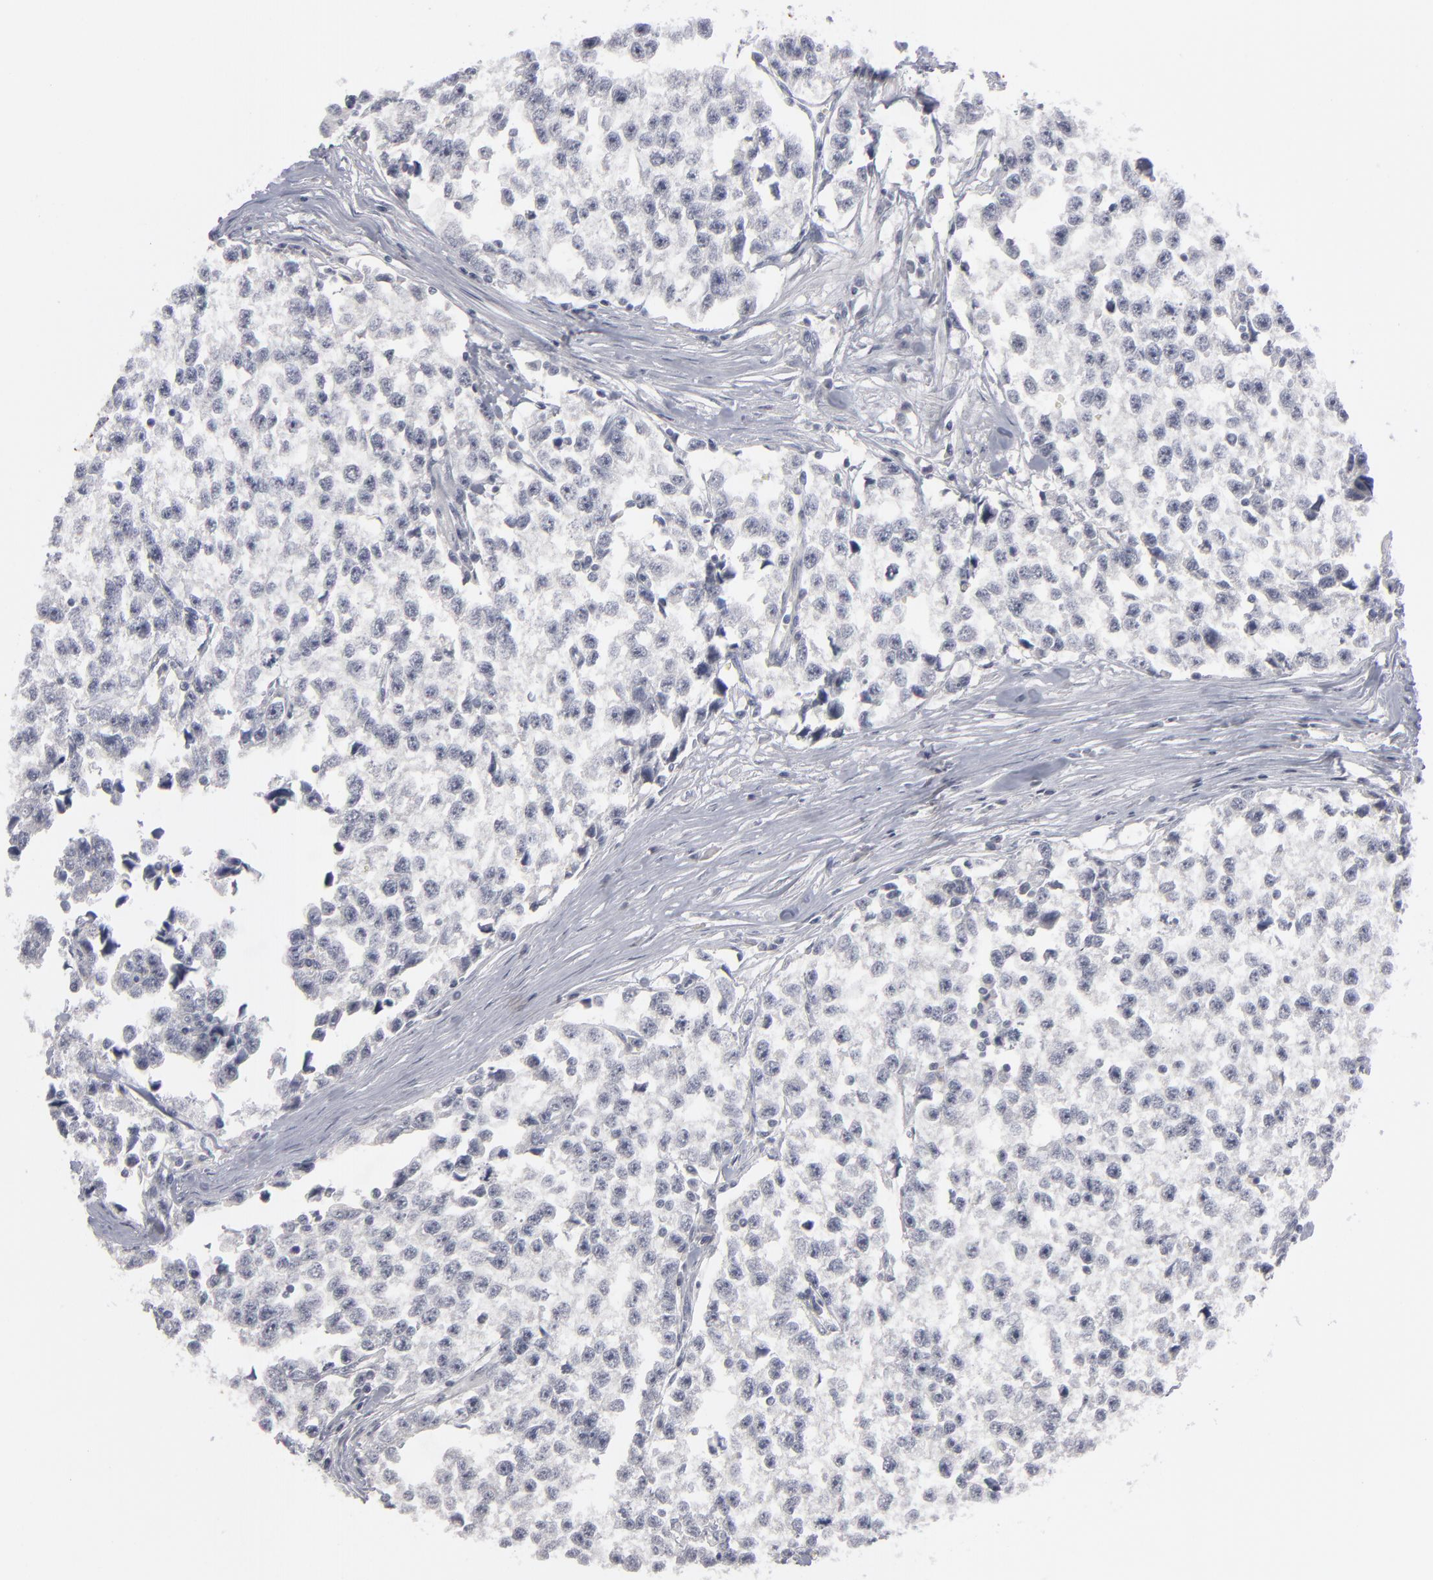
{"staining": {"intensity": "negative", "quantity": "none", "location": "none"}, "tissue": "testis cancer", "cell_type": "Tumor cells", "image_type": "cancer", "snomed": [{"axis": "morphology", "description": "Seminoma, NOS"}, {"axis": "morphology", "description": "Carcinoma, Embryonal, NOS"}, {"axis": "topography", "description": "Testis"}], "caption": "IHC of human testis embryonal carcinoma exhibits no positivity in tumor cells.", "gene": "KIAA1210", "patient": {"sex": "male", "age": 30}}